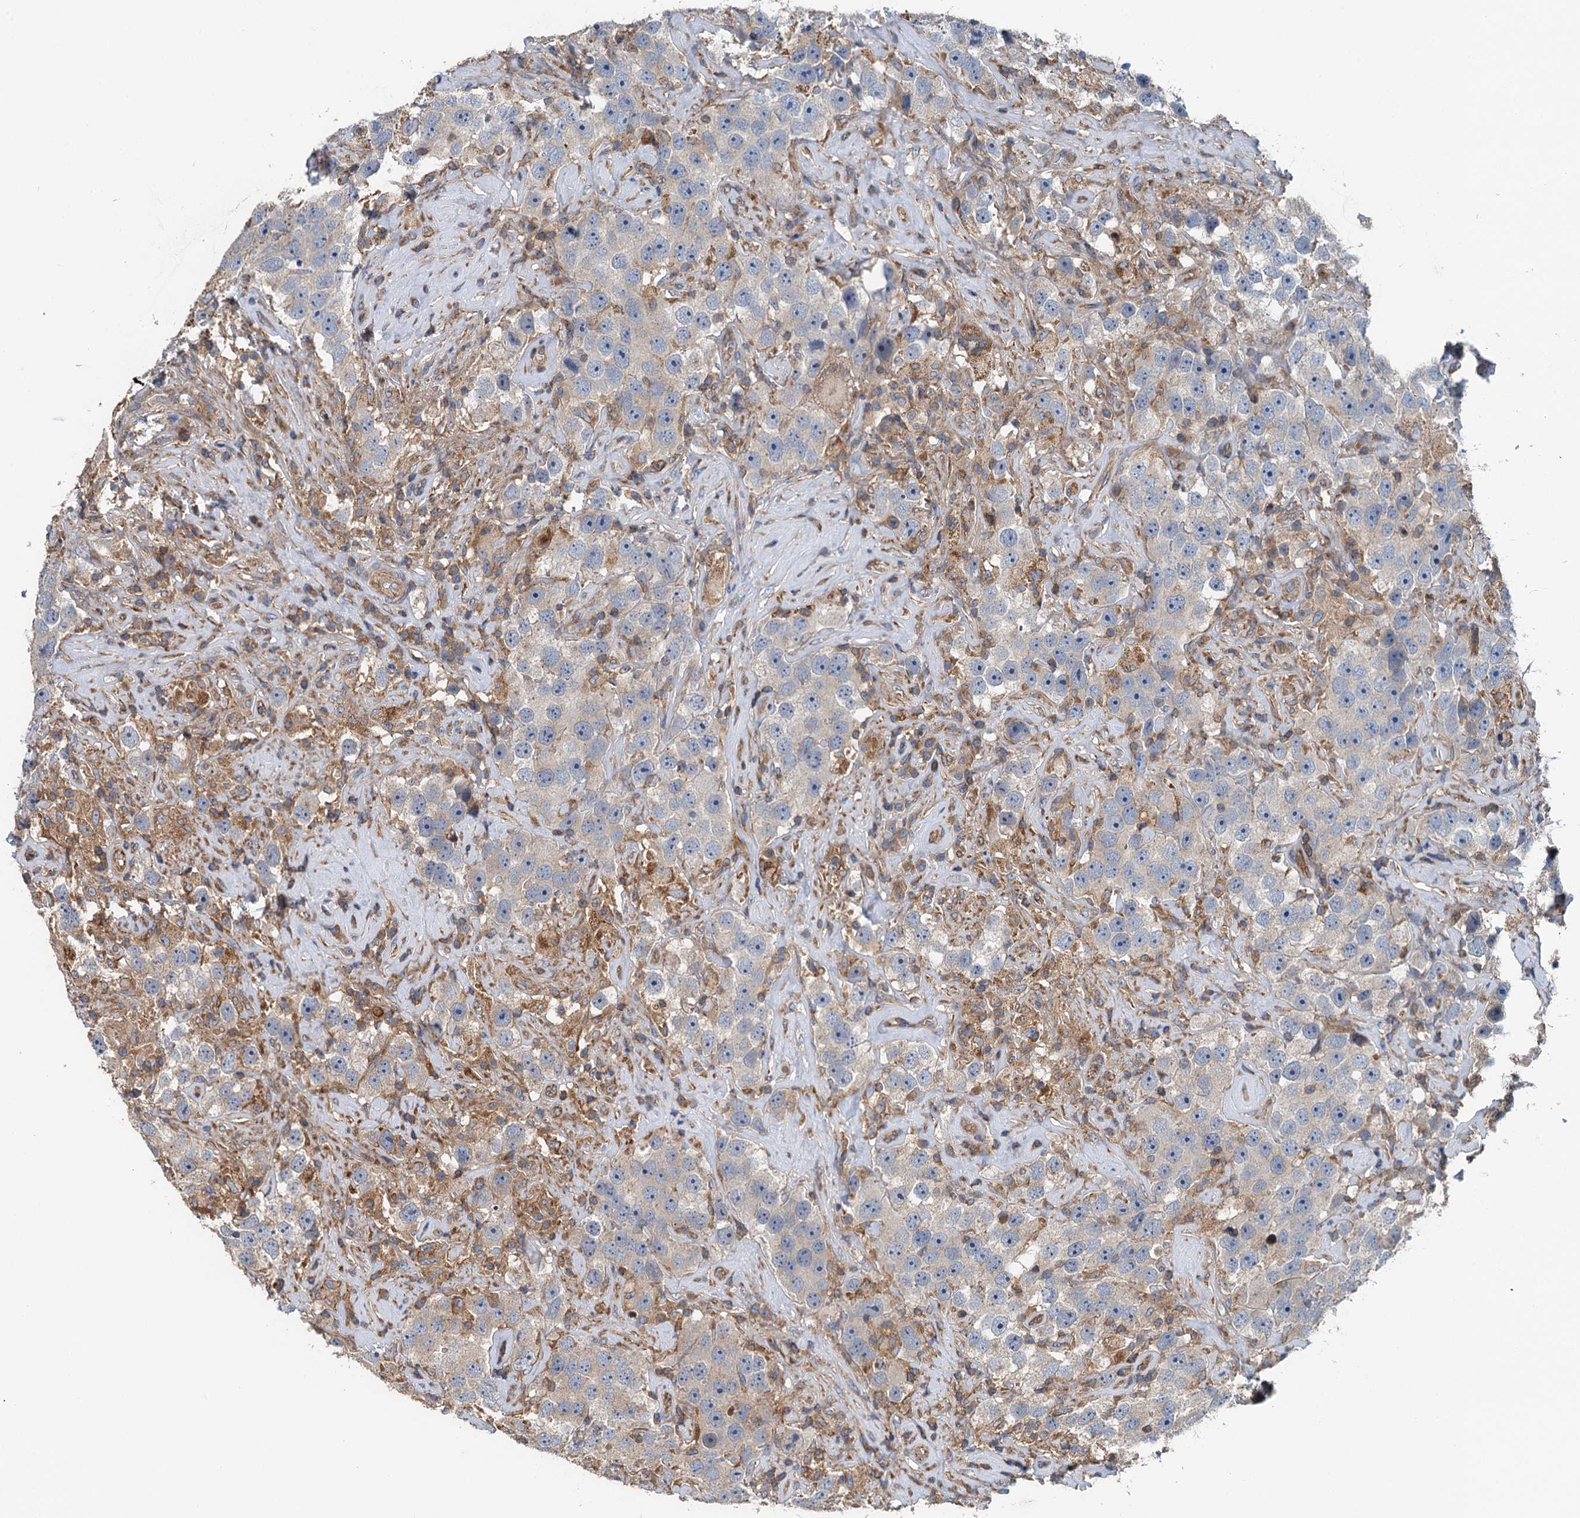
{"staining": {"intensity": "weak", "quantity": "<25%", "location": "cytoplasmic/membranous"}, "tissue": "testis cancer", "cell_type": "Tumor cells", "image_type": "cancer", "snomed": [{"axis": "morphology", "description": "Seminoma, NOS"}, {"axis": "topography", "description": "Testis"}], "caption": "Tumor cells are negative for protein expression in human seminoma (testis).", "gene": "PPP1R14D", "patient": {"sex": "male", "age": 49}}